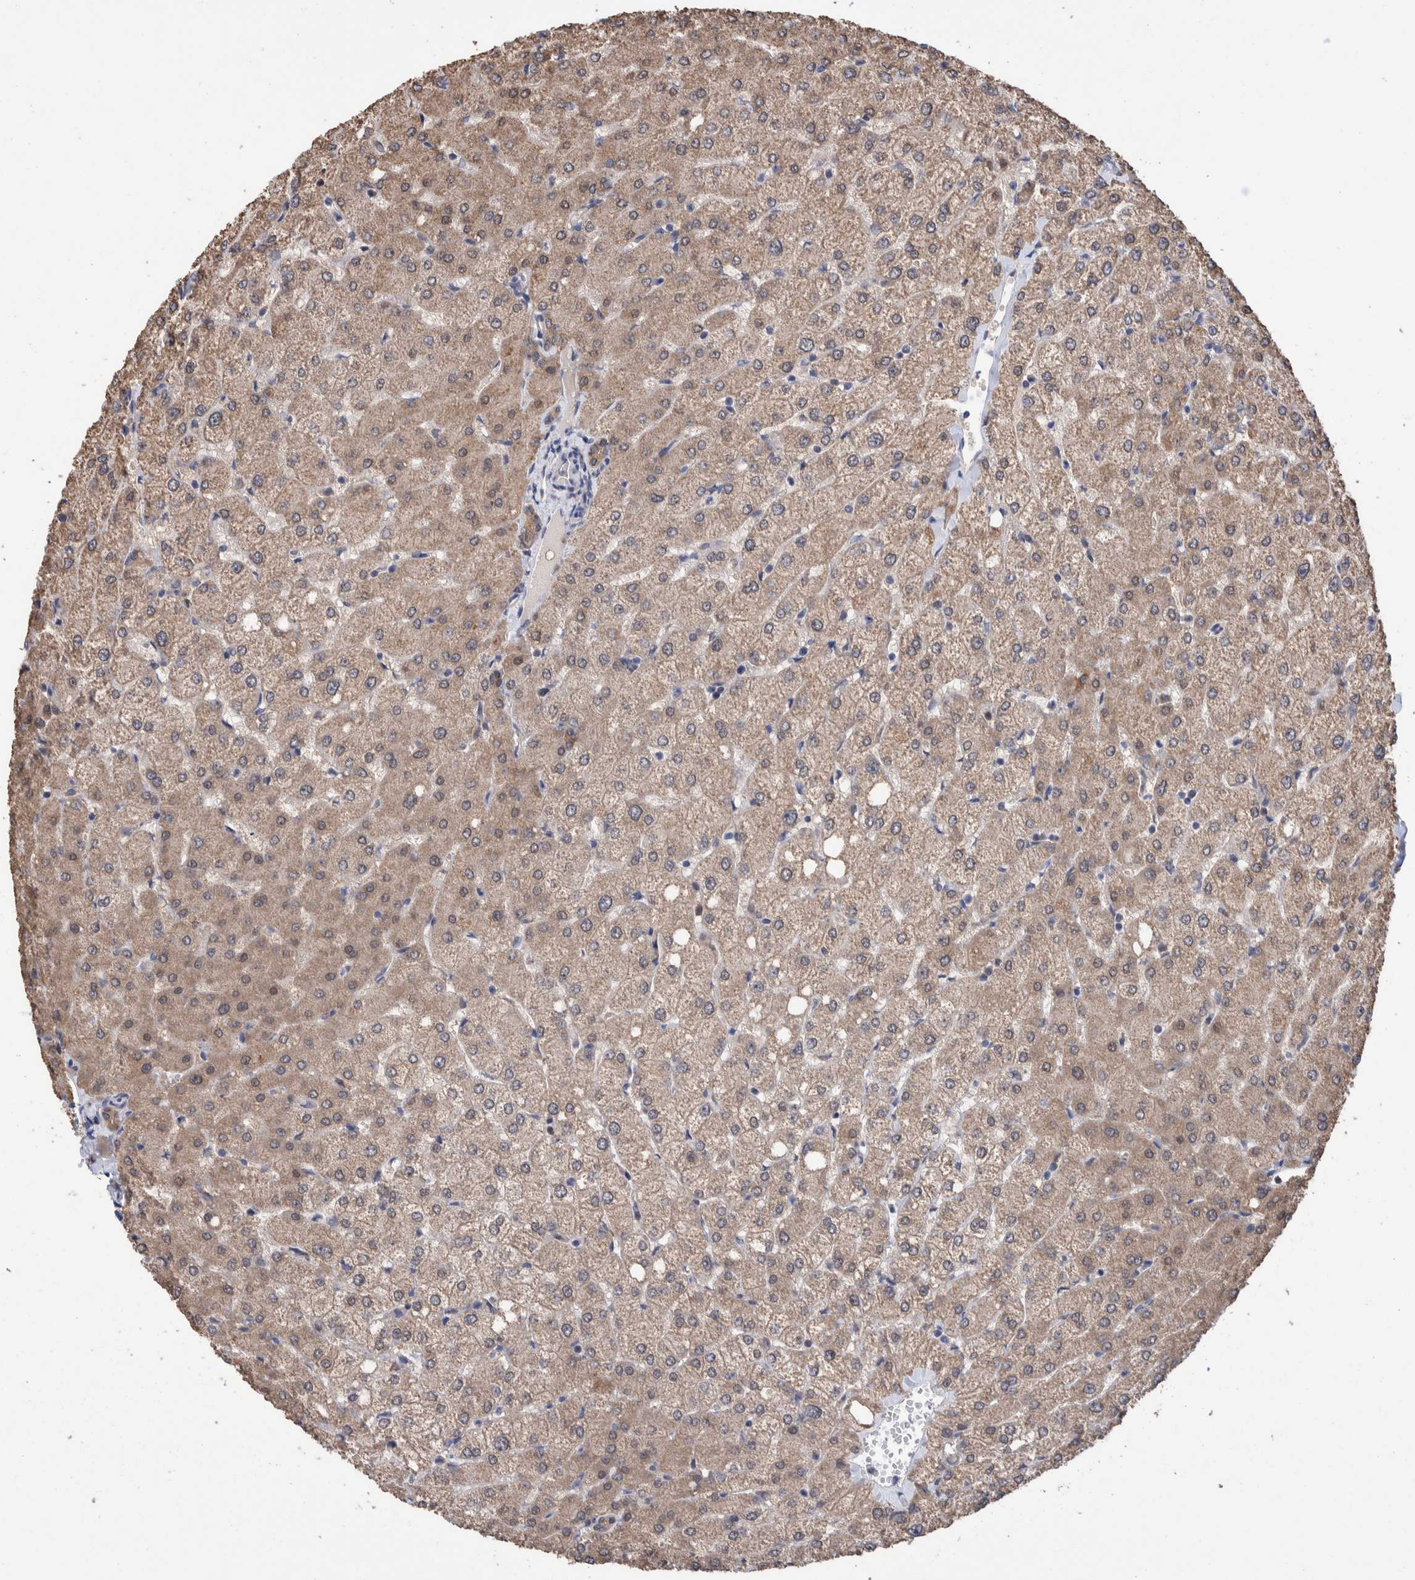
{"staining": {"intensity": "weak", "quantity": ">75%", "location": "cytoplasmic/membranous"}, "tissue": "liver", "cell_type": "Cholangiocytes", "image_type": "normal", "snomed": [{"axis": "morphology", "description": "Normal tissue, NOS"}, {"axis": "topography", "description": "Liver"}], "caption": "The image displays staining of benign liver, revealing weak cytoplasmic/membranous protein expression (brown color) within cholangiocytes. The staining was performed using DAB (3,3'-diaminobenzidine) to visualize the protein expression in brown, while the nuclei were stained in blue with hematoxylin (Magnification: 20x).", "gene": "PFAS", "patient": {"sex": "female", "age": 54}}